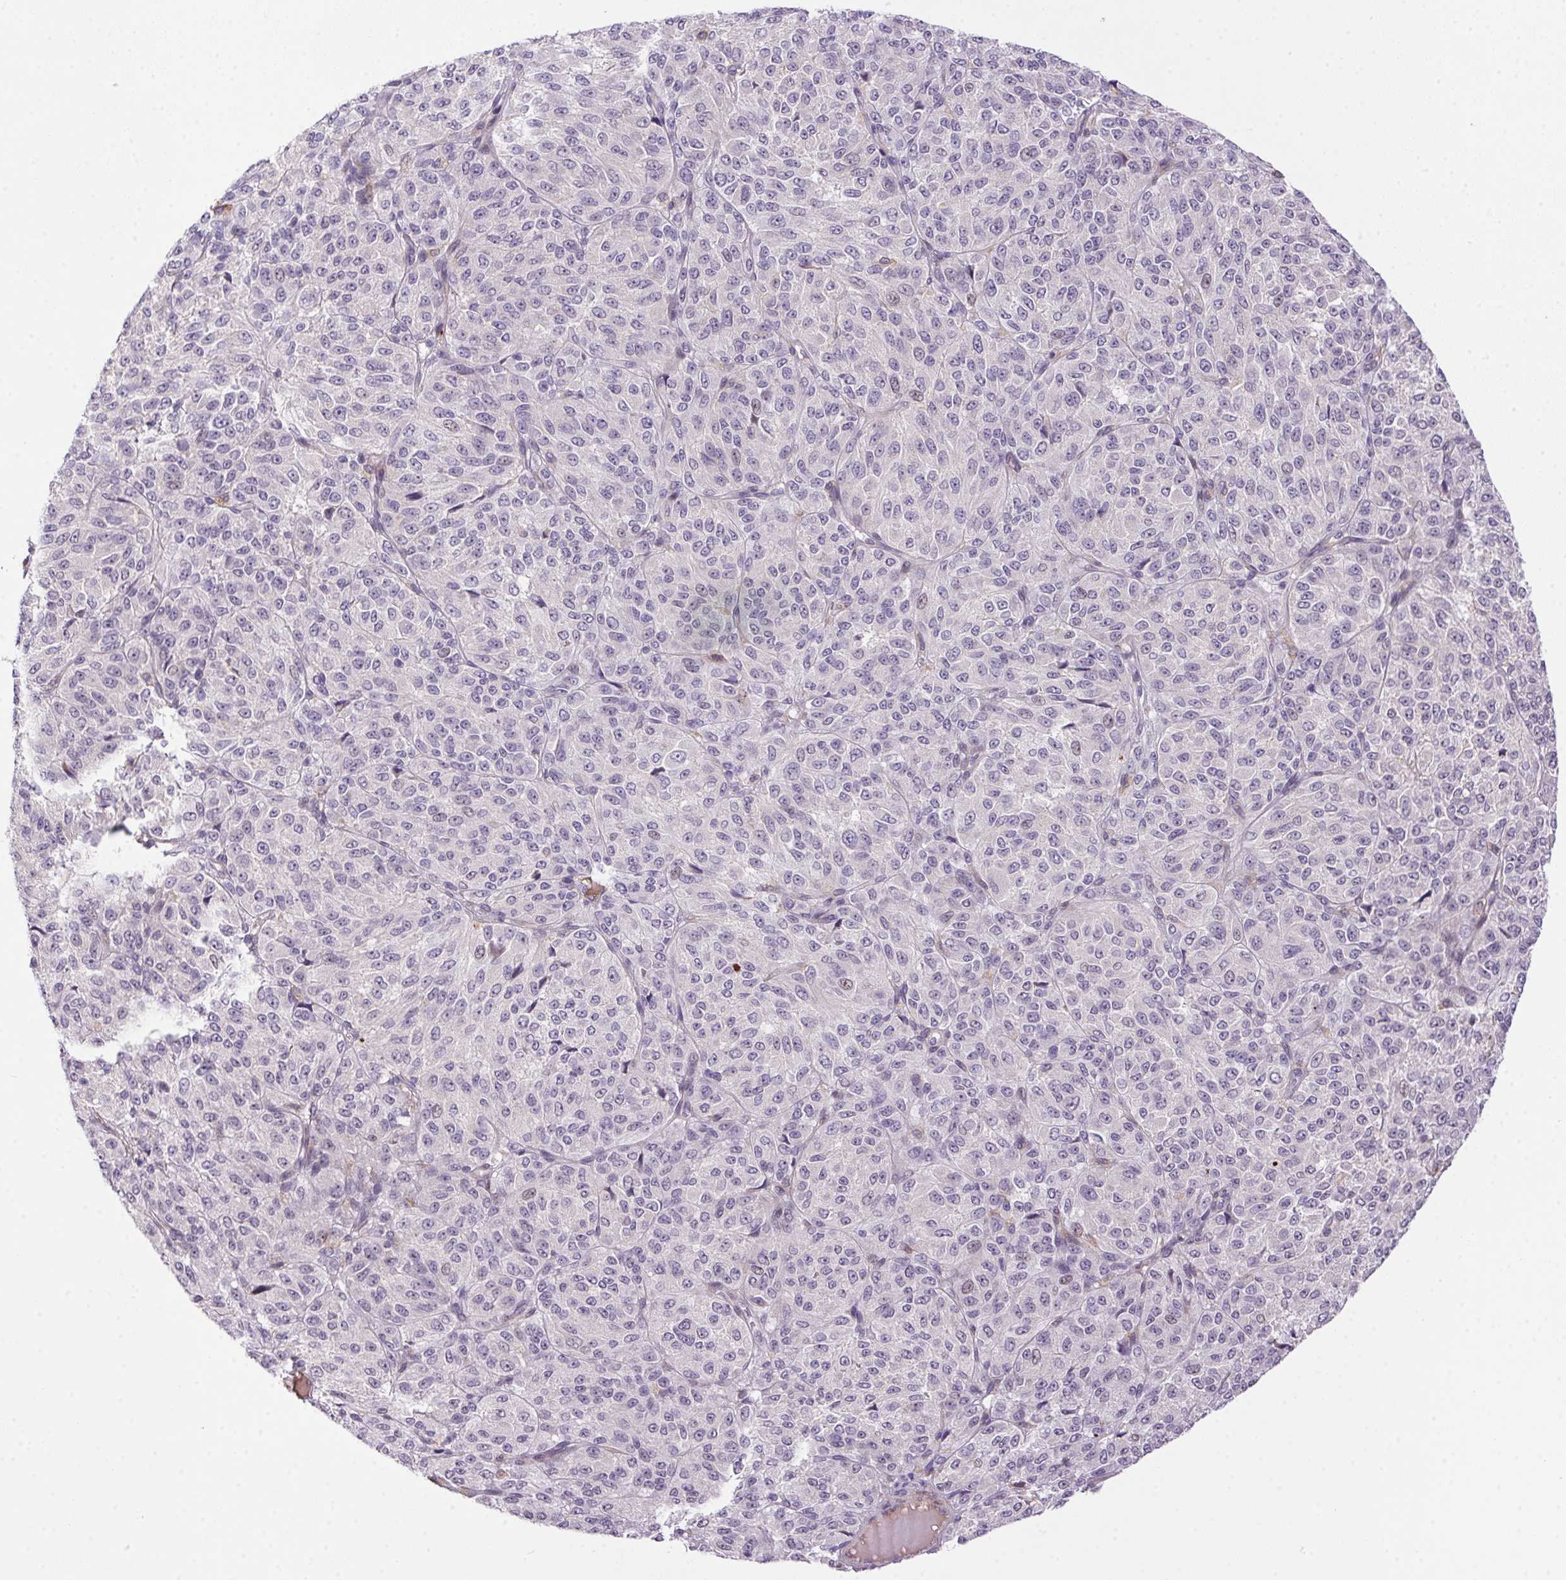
{"staining": {"intensity": "negative", "quantity": "none", "location": "none"}, "tissue": "melanoma", "cell_type": "Tumor cells", "image_type": "cancer", "snomed": [{"axis": "morphology", "description": "Malignant melanoma, Metastatic site"}, {"axis": "topography", "description": "Brain"}], "caption": "An image of human melanoma is negative for staining in tumor cells.", "gene": "LRRTM1", "patient": {"sex": "female", "age": 56}}